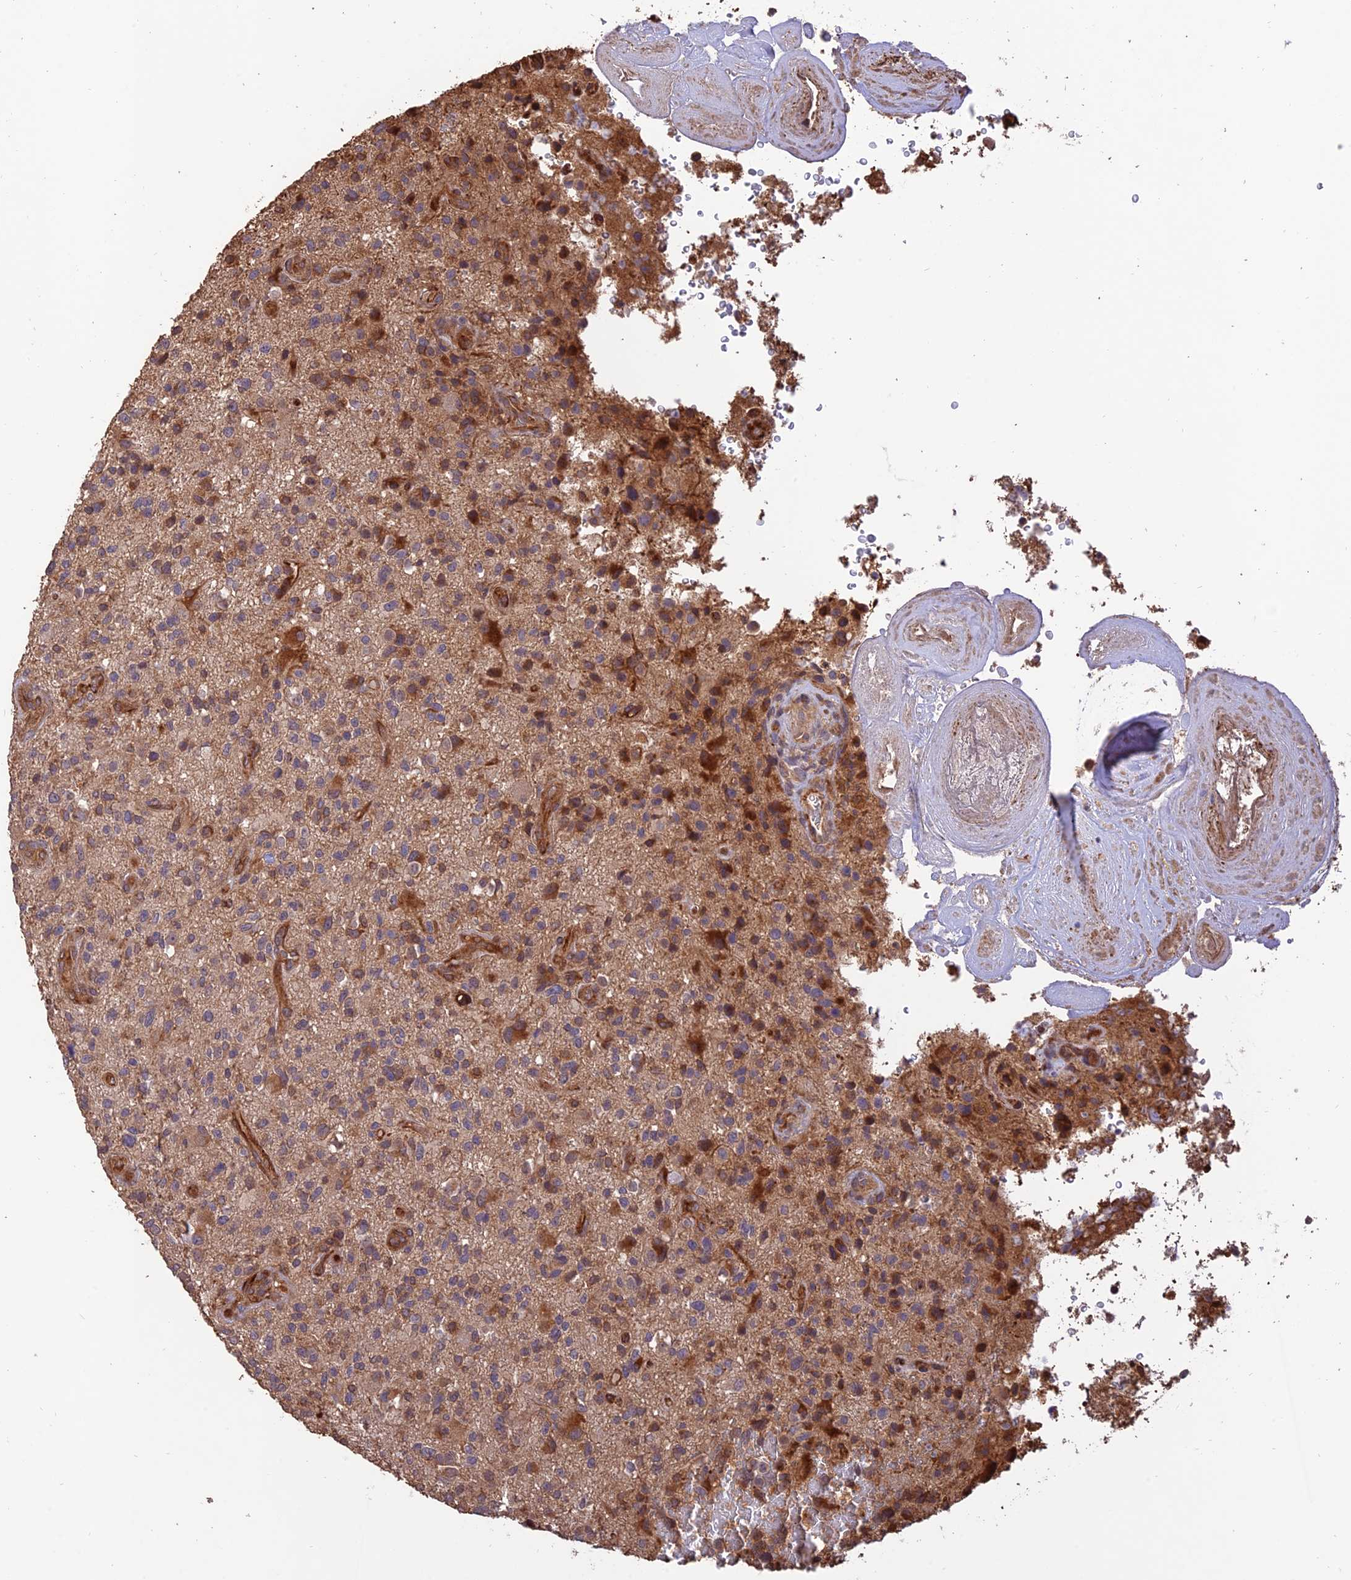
{"staining": {"intensity": "moderate", "quantity": "<25%", "location": "cytoplasmic/membranous"}, "tissue": "glioma", "cell_type": "Tumor cells", "image_type": "cancer", "snomed": [{"axis": "morphology", "description": "Glioma, malignant, High grade"}, {"axis": "topography", "description": "Brain"}], "caption": "Moderate cytoplasmic/membranous expression is present in approximately <25% of tumor cells in glioma.", "gene": "CREBL2", "patient": {"sex": "male", "age": 47}}